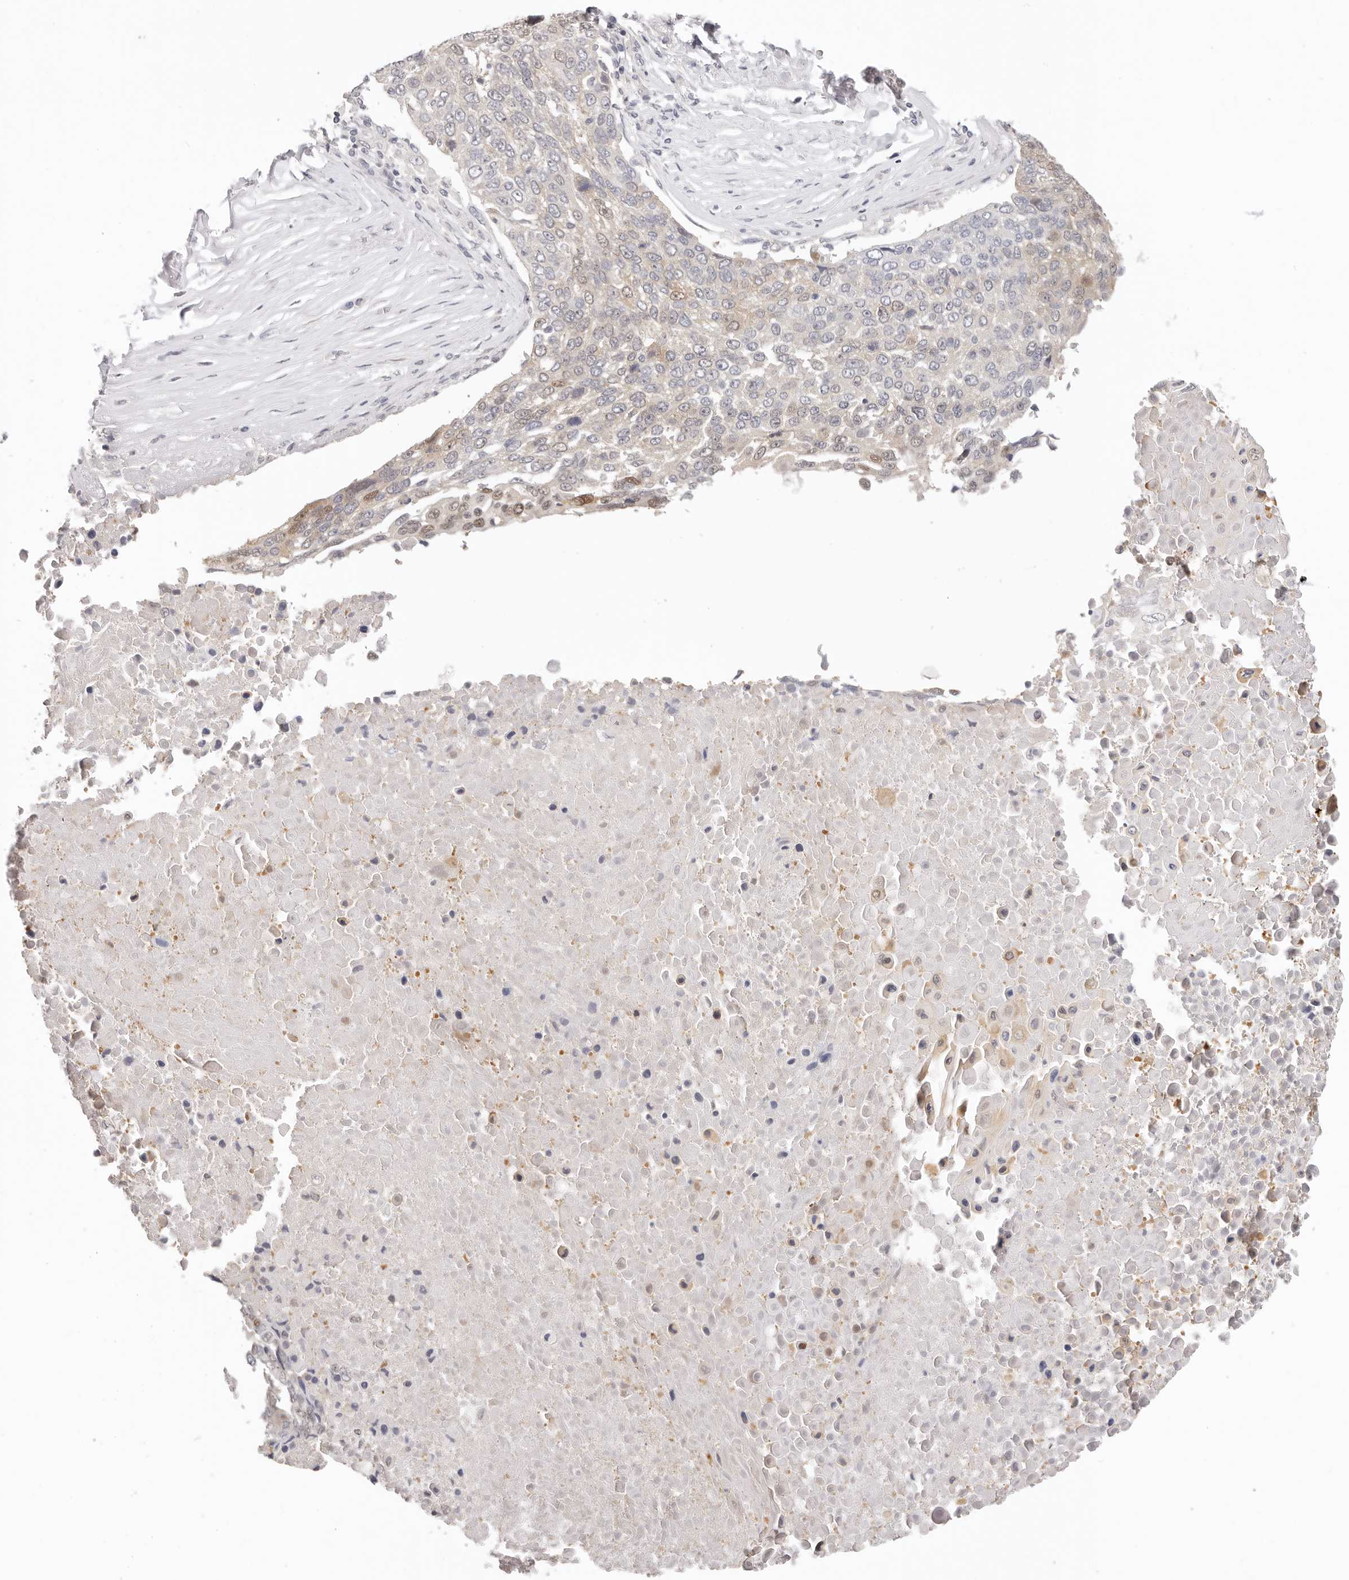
{"staining": {"intensity": "weak", "quantity": "25%-75%", "location": "cytoplasmic/membranous,nuclear"}, "tissue": "lung cancer", "cell_type": "Tumor cells", "image_type": "cancer", "snomed": [{"axis": "morphology", "description": "Squamous cell carcinoma, NOS"}, {"axis": "topography", "description": "Lung"}], "caption": "Immunohistochemical staining of squamous cell carcinoma (lung) reveals low levels of weak cytoplasmic/membranous and nuclear positivity in about 25%-75% of tumor cells.", "gene": "GGPS1", "patient": {"sex": "male", "age": 66}}